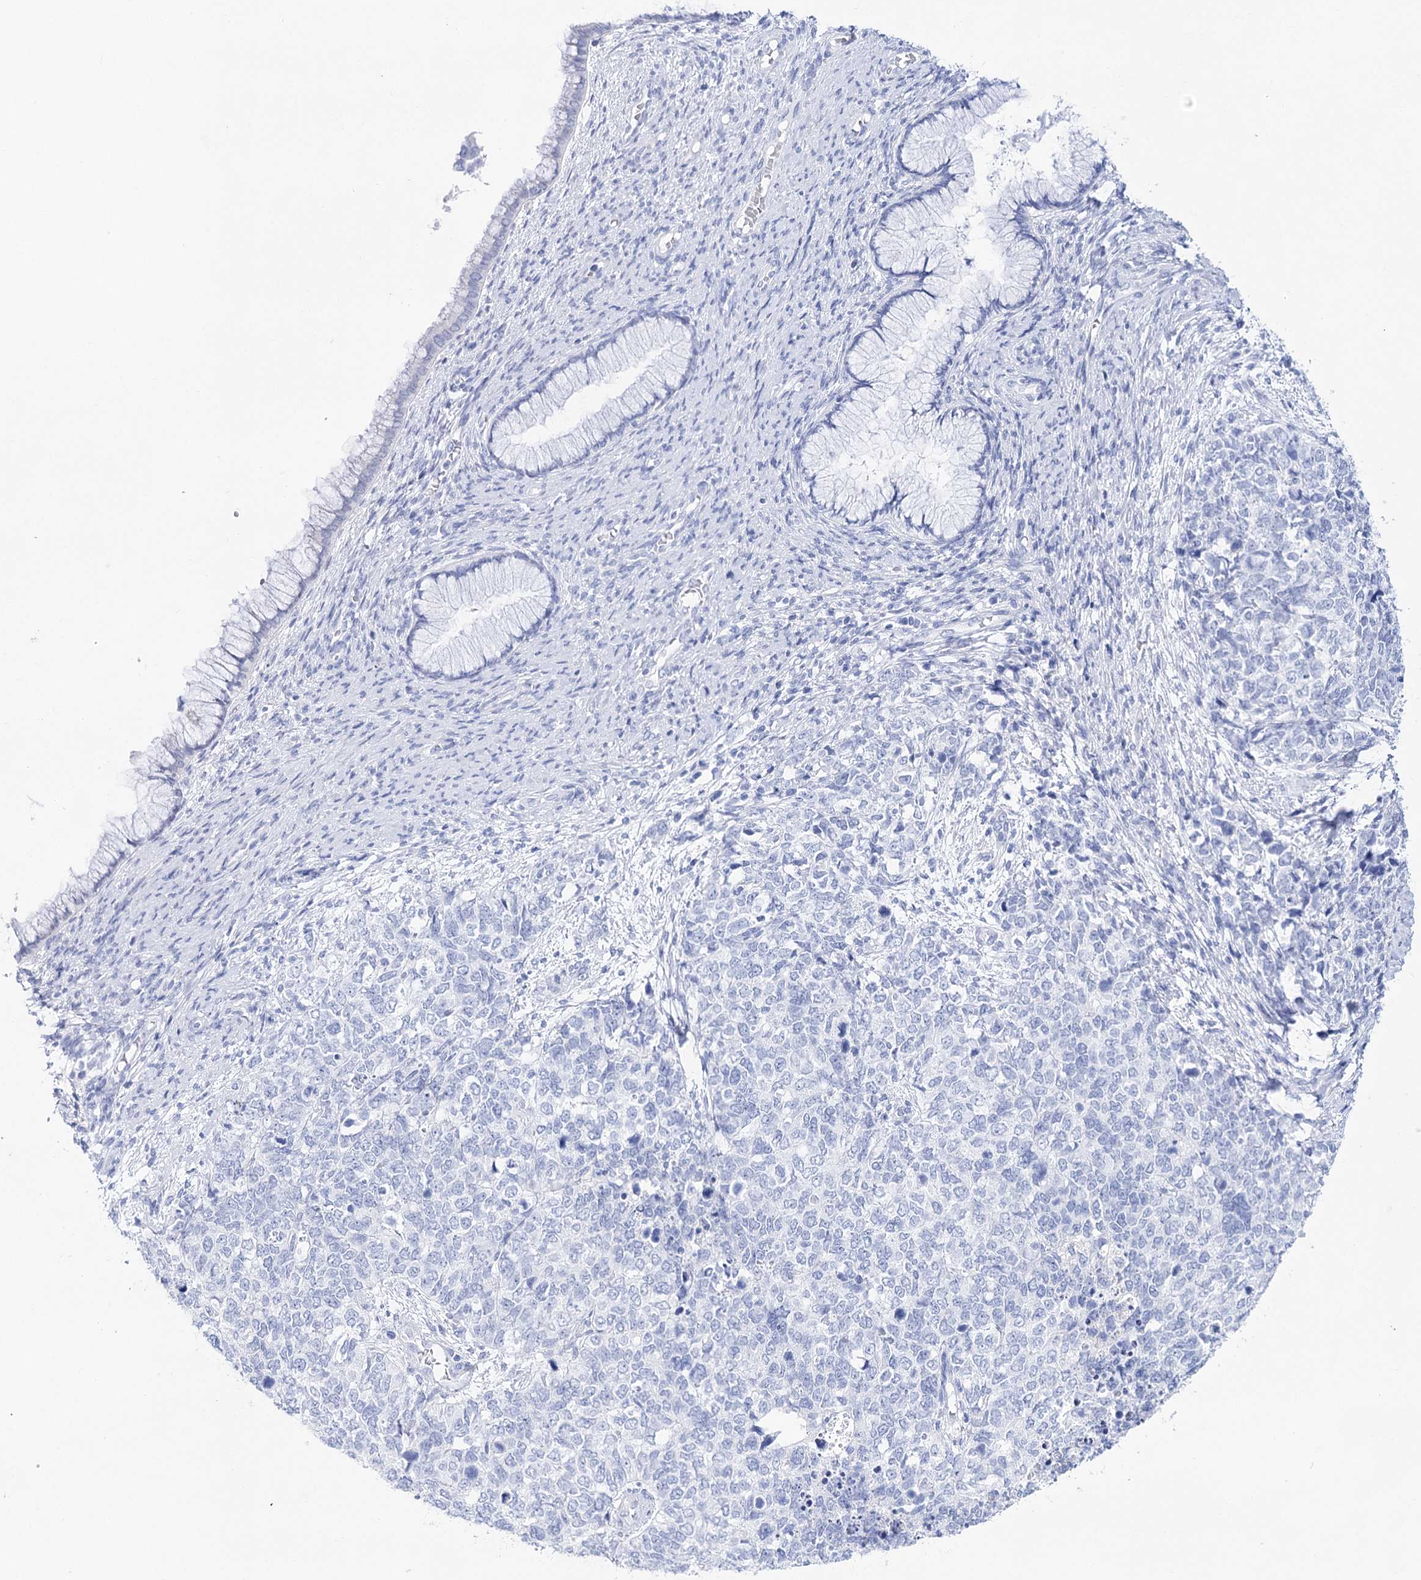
{"staining": {"intensity": "negative", "quantity": "none", "location": "none"}, "tissue": "cervical cancer", "cell_type": "Tumor cells", "image_type": "cancer", "snomed": [{"axis": "morphology", "description": "Squamous cell carcinoma, NOS"}, {"axis": "topography", "description": "Cervix"}], "caption": "IHC of cervical cancer (squamous cell carcinoma) exhibits no expression in tumor cells.", "gene": "LALBA", "patient": {"sex": "female", "age": 63}}